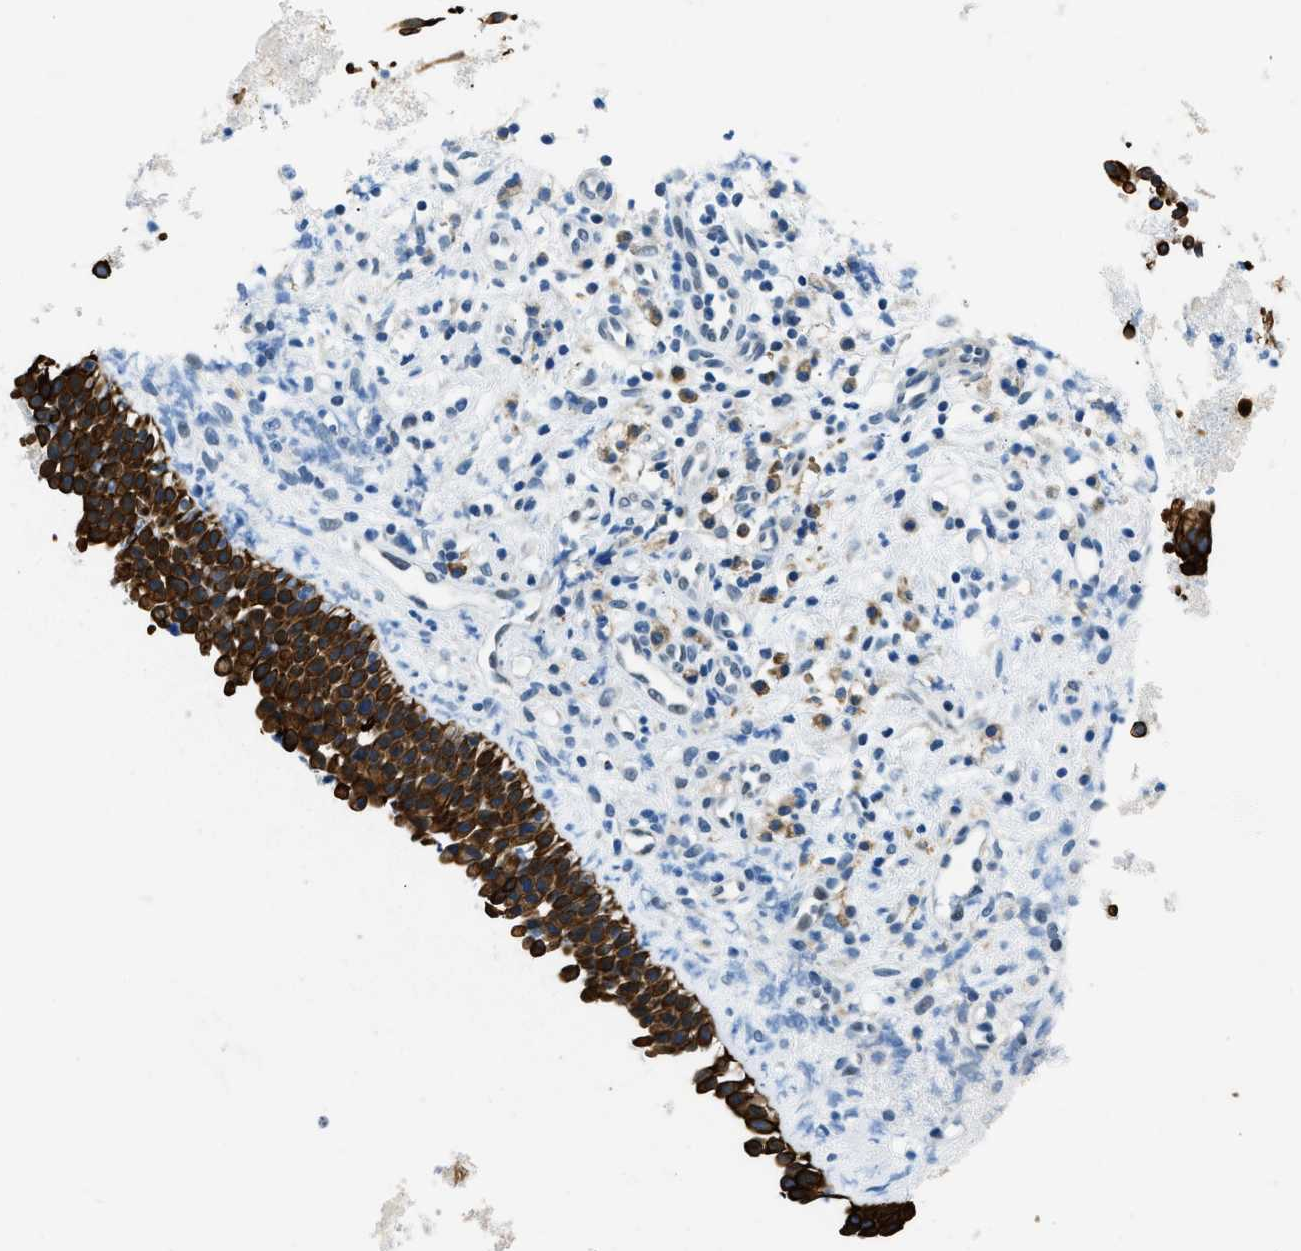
{"staining": {"intensity": "strong", "quantity": ">75%", "location": "cytoplasmic/membranous"}, "tissue": "nasopharynx", "cell_type": "Respiratory epithelial cells", "image_type": "normal", "snomed": [{"axis": "morphology", "description": "Normal tissue, NOS"}, {"axis": "topography", "description": "Nasopharynx"}], "caption": "Protein expression analysis of unremarkable nasopharynx demonstrates strong cytoplasmic/membranous positivity in about >75% of respiratory epithelial cells.", "gene": "CFAP20", "patient": {"sex": "male", "age": 21}}